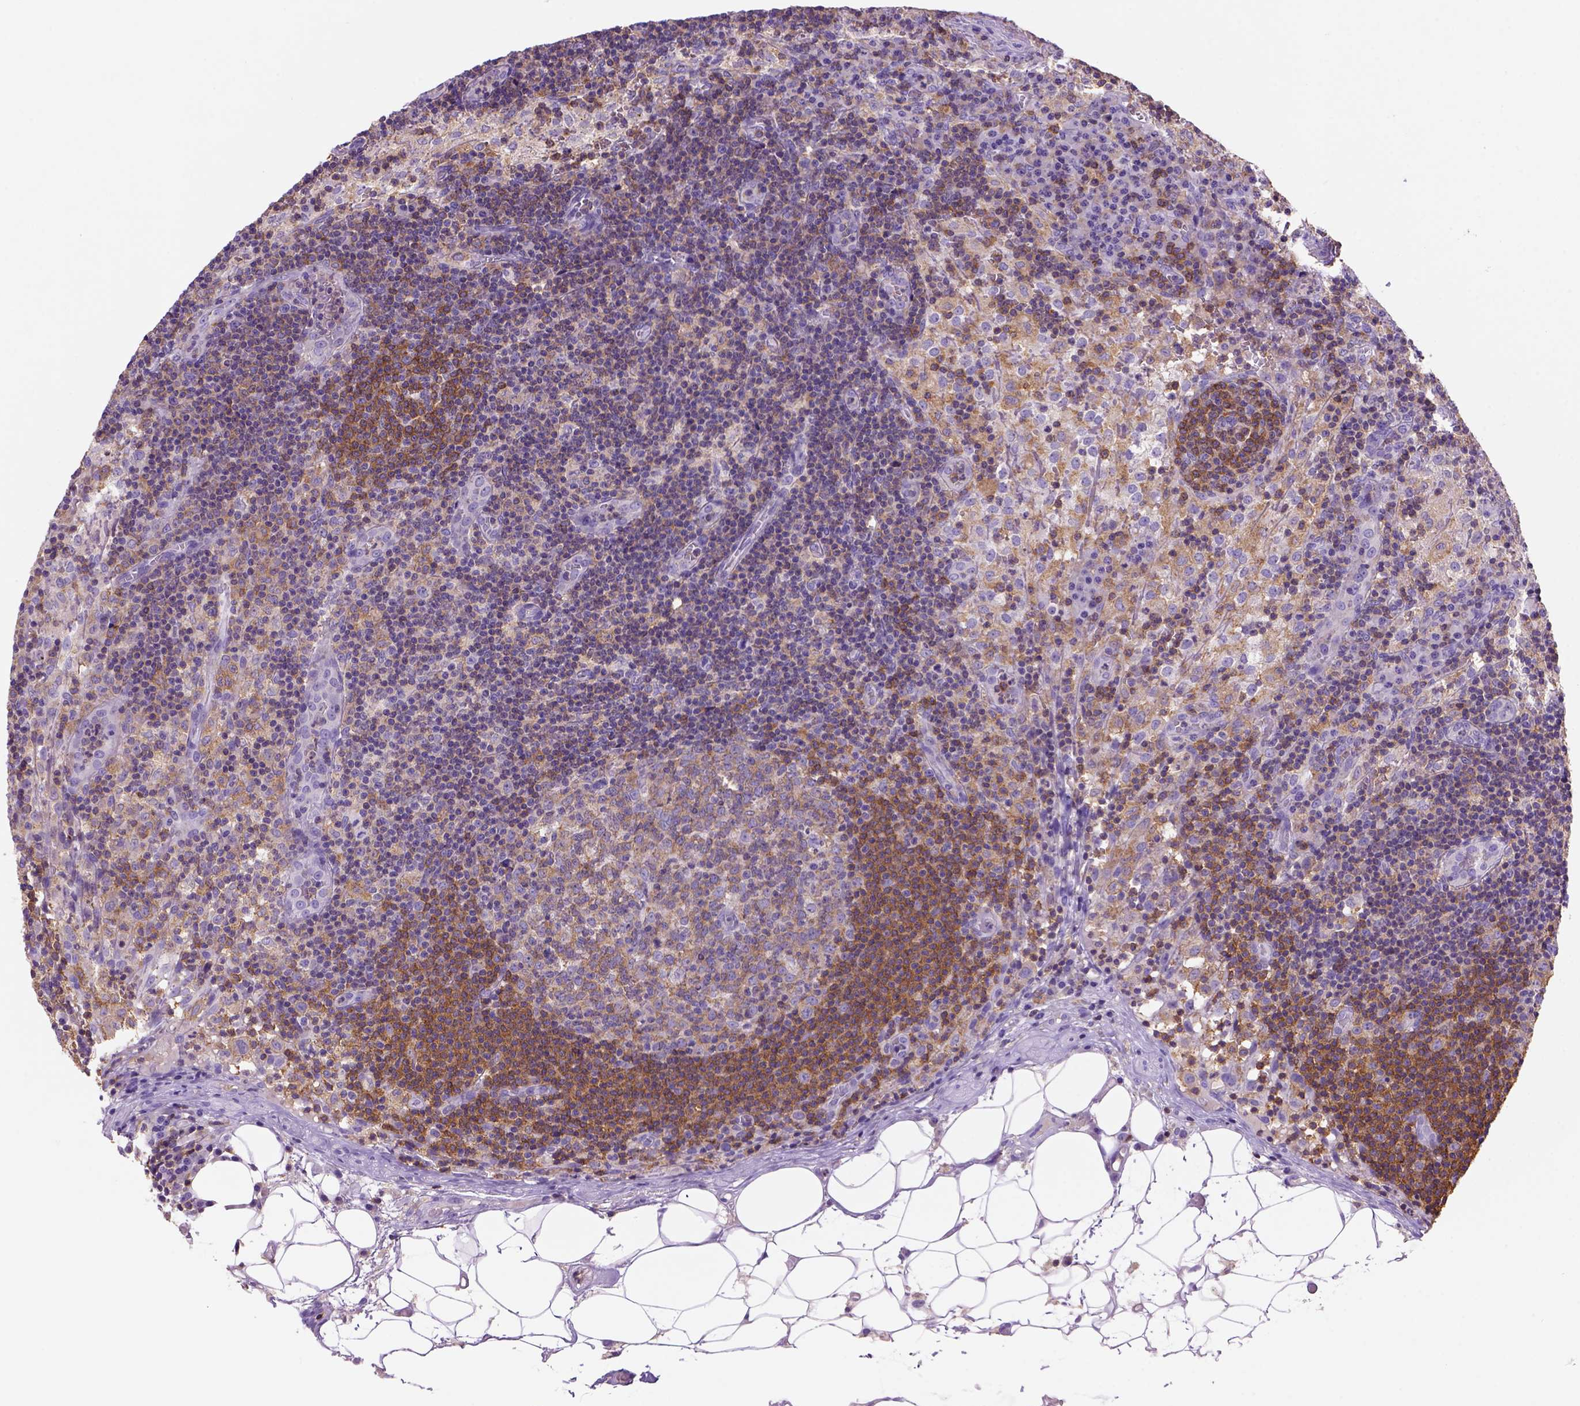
{"staining": {"intensity": "moderate", "quantity": ">75%", "location": "cytoplasmic/membranous"}, "tissue": "lymph node", "cell_type": "Germinal center cells", "image_type": "normal", "snomed": [{"axis": "morphology", "description": "Normal tissue, NOS"}, {"axis": "topography", "description": "Lymph node"}], "caption": "This photomicrograph reveals IHC staining of unremarkable human lymph node, with medium moderate cytoplasmic/membranous expression in about >75% of germinal center cells.", "gene": "INPP5D", "patient": {"sex": "male", "age": 62}}